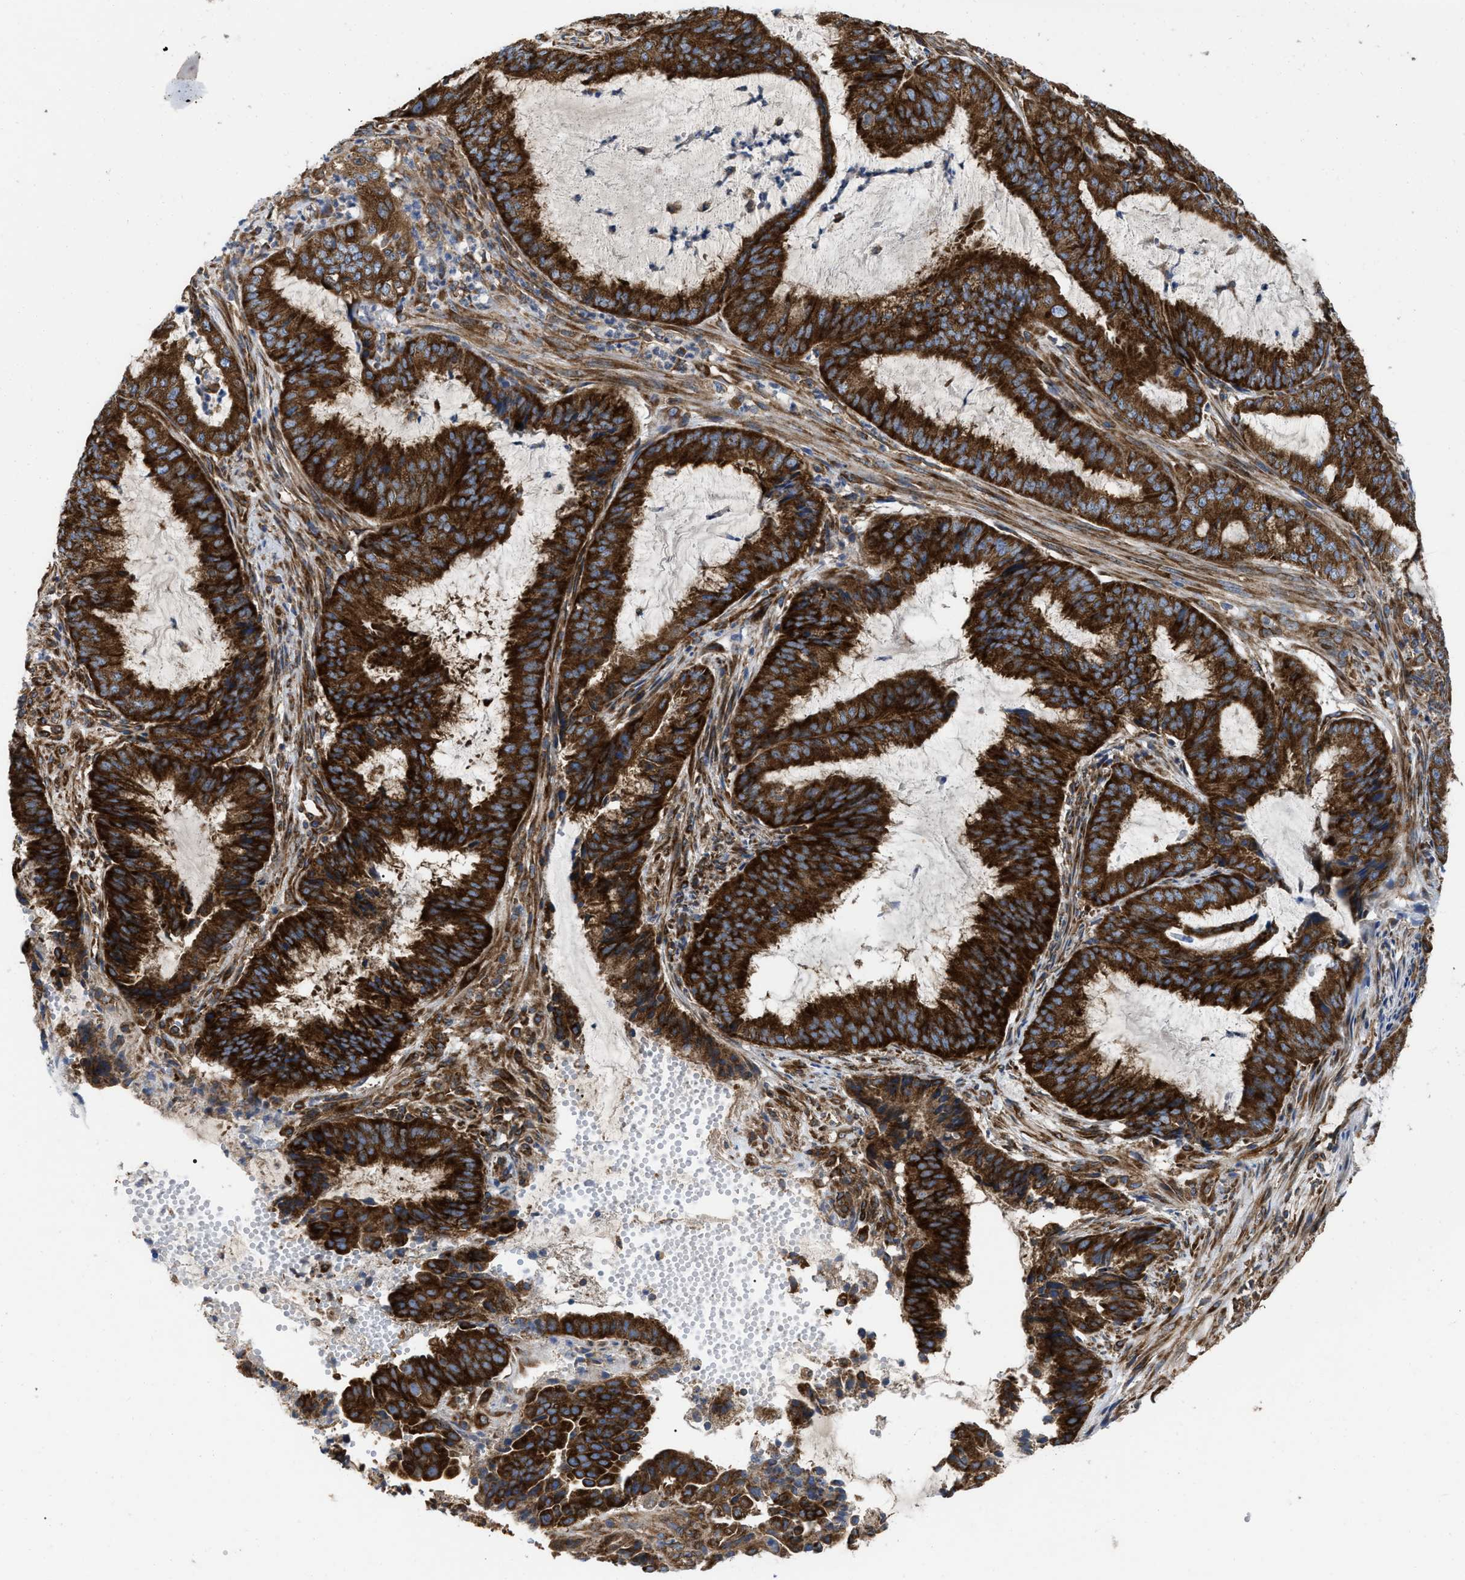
{"staining": {"intensity": "strong", "quantity": ">75%", "location": "cytoplasmic/membranous"}, "tissue": "endometrial cancer", "cell_type": "Tumor cells", "image_type": "cancer", "snomed": [{"axis": "morphology", "description": "Adenocarcinoma, NOS"}, {"axis": "topography", "description": "Endometrium"}], "caption": "Approximately >75% of tumor cells in human endometrial cancer show strong cytoplasmic/membranous protein expression as visualized by brown immunohistochemical staining.", "gene": "FAM120A", "patient": {"sex": "female", "age": 51}}